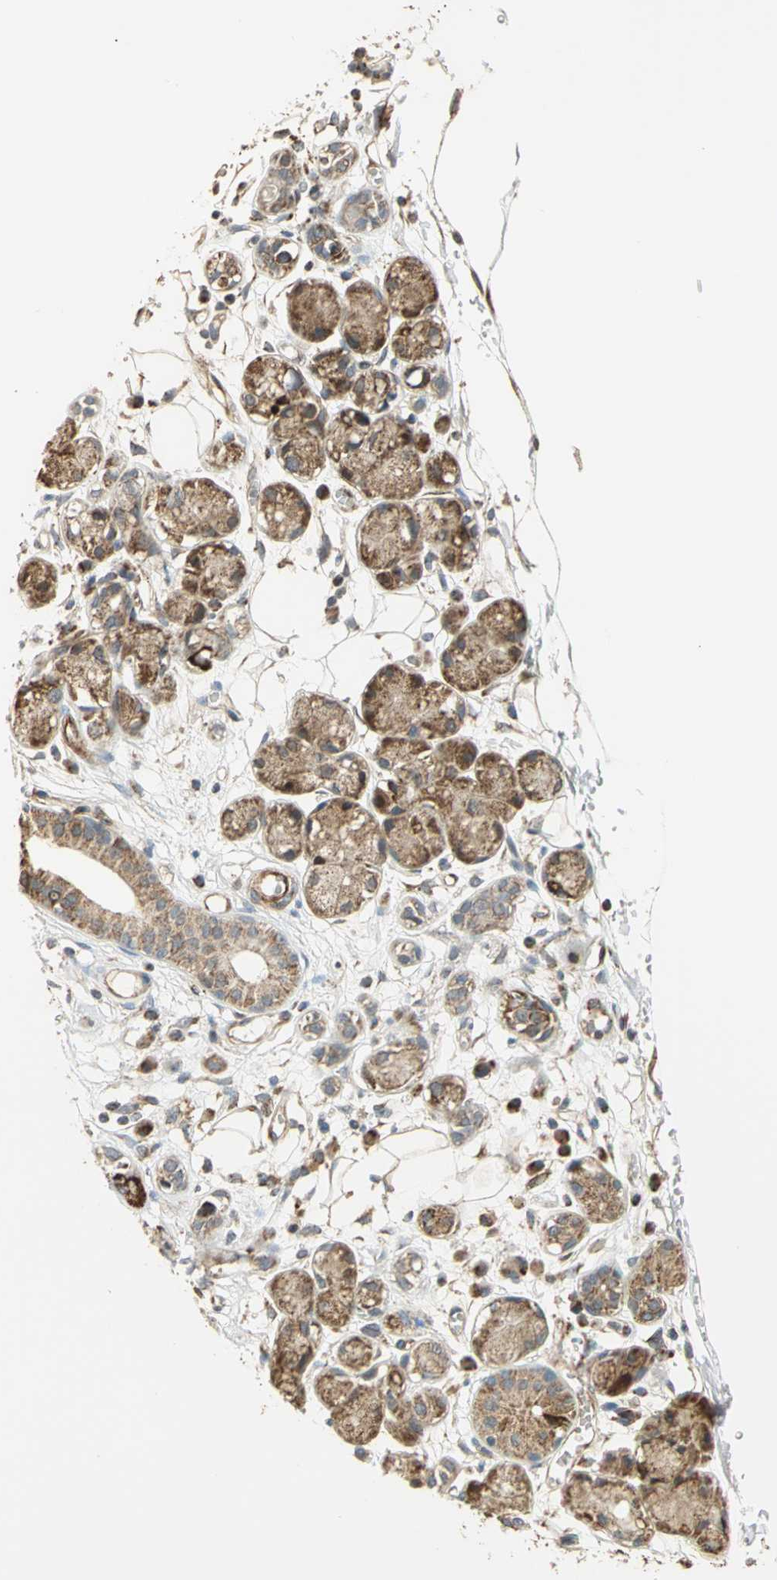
{"staining": {"intensity": "weak", "quantity": ">75%", "location": "cytoplasmic/membranous"}, "tissue": "adipose tissue", "cell_type": "Adipocytes", "image_type": "normal", "snomed": [{"axis": "morphology", "description": "Normal tissue, NOS"}, {"axis": "morphology", "description": "Inflammation, NOS"}, {"axis": "topography", "description": "Vascular tissue"}, {"axis": "topography", "description": "Salivary gland"}], "caption": "Protein expression by IHC demonstrates weak cytoplasmic/membranous expression in approximately >75% of adipocytes in unremarkable adipose tissue.", "gene": "MRPS22", "patient": {"sex": "female", "age": 75}}